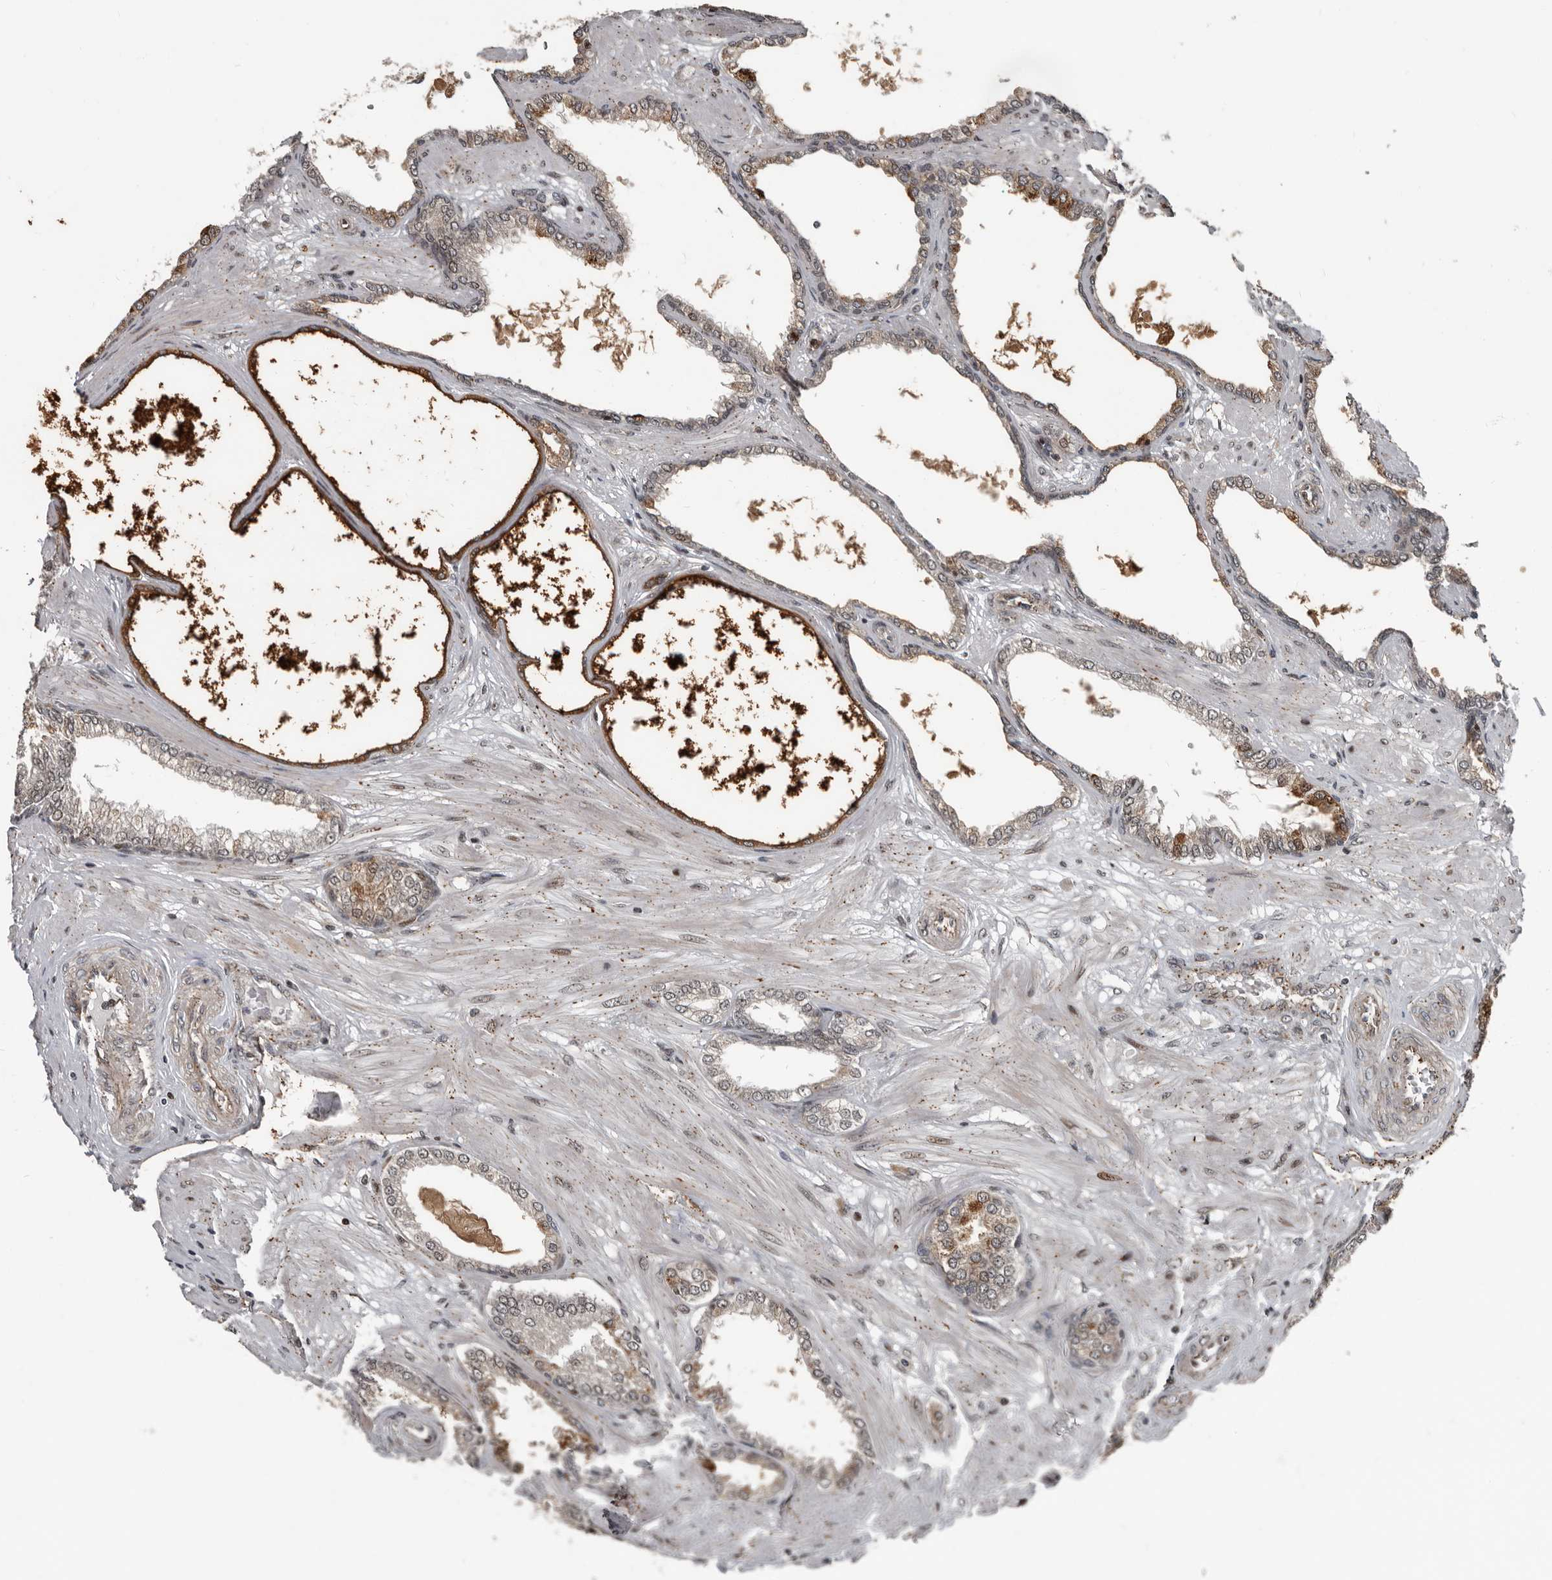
{"staining": {"intensity": "moderate", "quantity": "25%-75%", "location": "cytoplasmic/membranous,nuclear"}, "tissue": "prostate cancer", "cell_type": "Tumor cells", "image_type": "cancer", "snomed": [{"axis": "morphology", "description": "Adenocarcinoma, Low grade"}, {"axis": "topography", "description": "Prostate"}], "caption": "Brown immunohistochemical staining in human low-grade adenocarcinoma (prostate) displays moderate cytoplasmic/membranous and nuclear staining in approximately 25%-75% of tumor cells.", "gene": "CHD1L", "patient": {"sex": "male", "age": 60}}